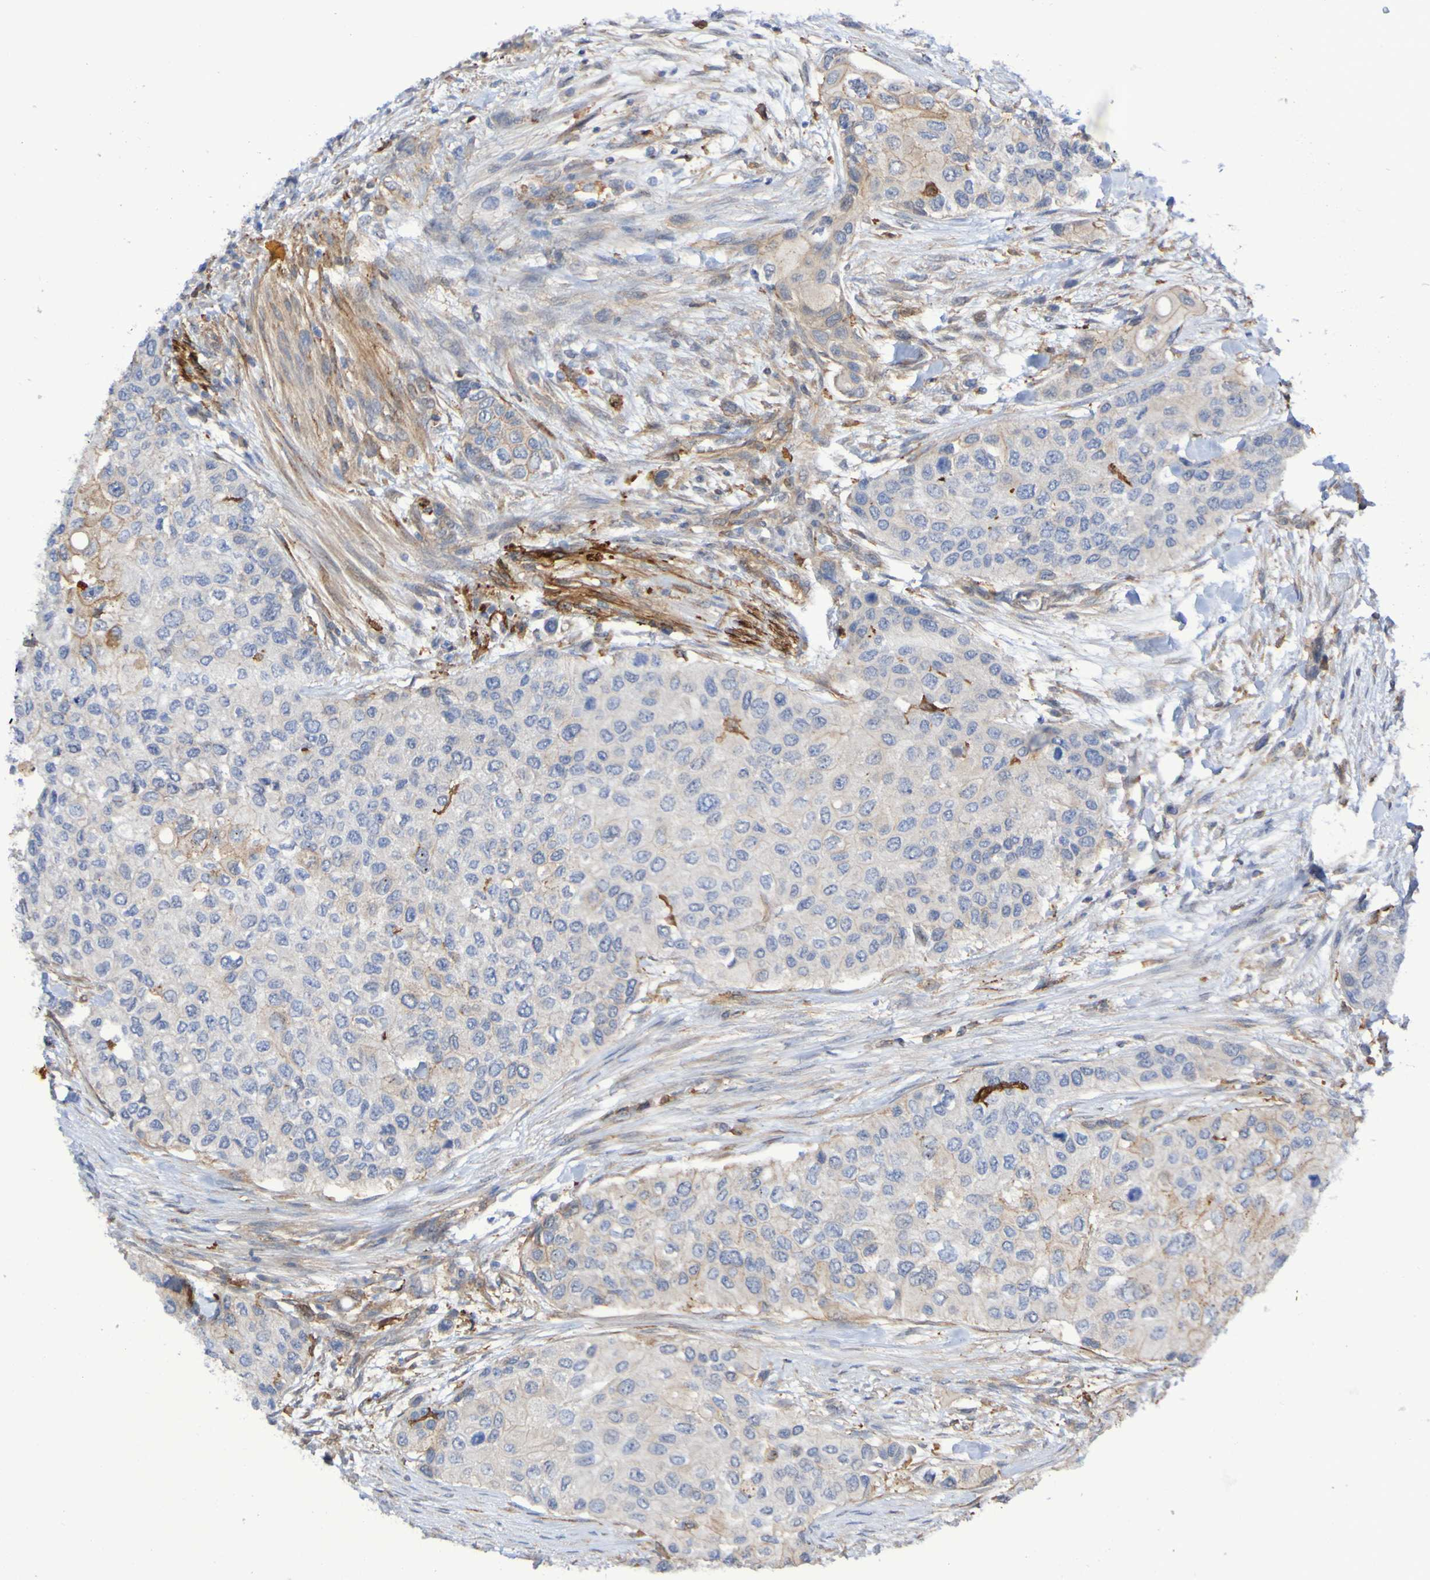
{"staining": {"intensity": "weak", "quantity": "<25%", "location": "cytoplasmic/membranous"}, "tissue": "urothelial cancer", "cell_type": "Tumor cells", "image_type": "cancer", "snomed": [{"axis": "morphology", "description": "Urothelial carcinoma, High grade"}, {"axis": "topography", "description": "Urinary bladder"}], "caption": "Immunohistochemistry micrograph of high-grade urothelial carcinoma stained for a protein (brown), which displays no expression in tumor cells.", "gene": "SCRG1", "patient": {"sex": "female", "age": 56}}